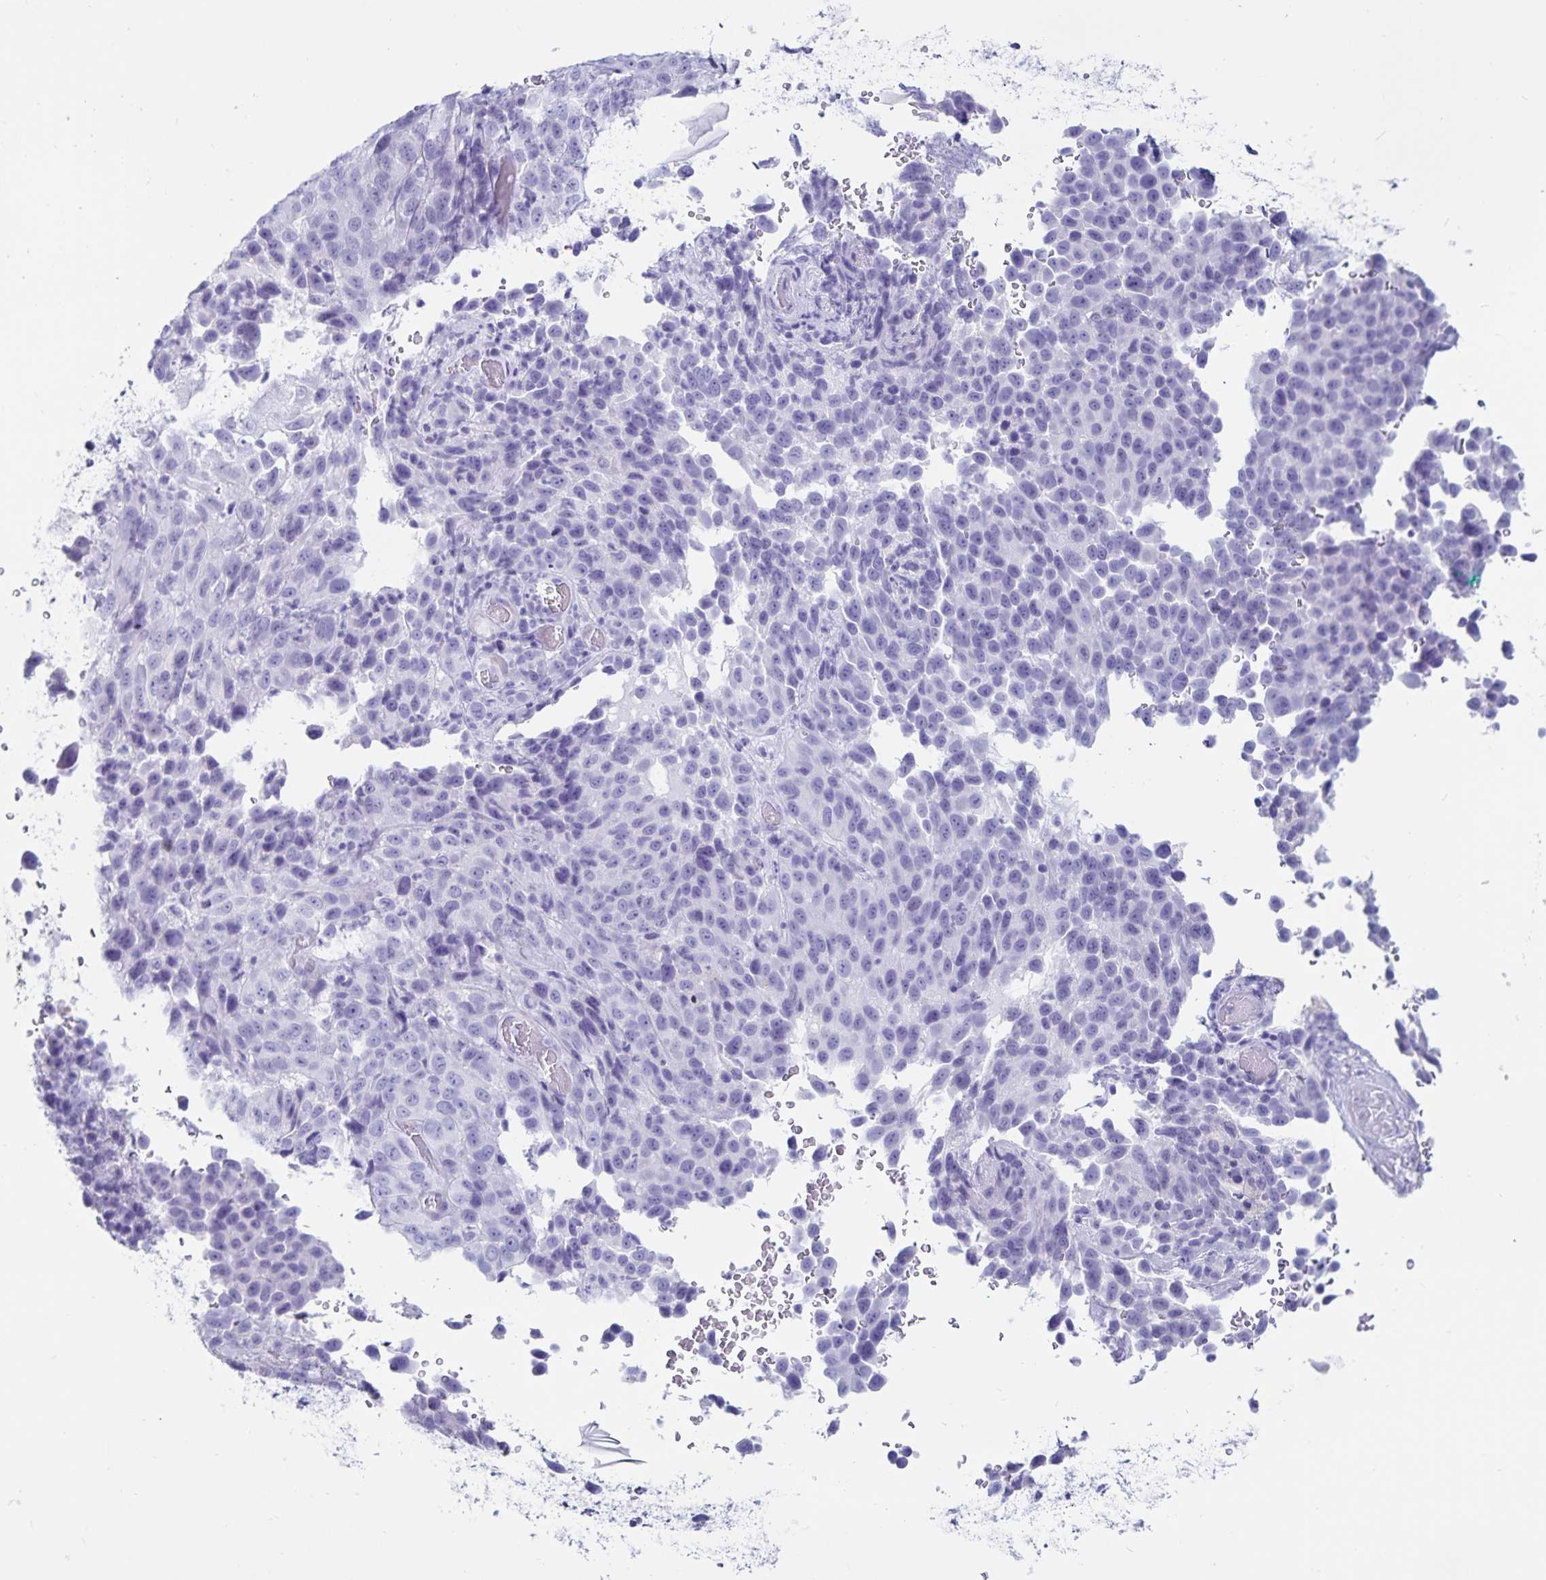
{"staining": {"intensity": "negative", "quantity": "none", "location": "none"}, "tissue": "melanoma", "cell_type": "Tumor cells", "image_type": "cancer", "snomed": [{"axis": "morphology", "description": "Malignant melanoma, NOS"}, {"axis": "topography", "description": "Skin"}], "caption": "Immunohistochemistry of malignant melanoma reveals no staining in tumor cells. The staining was performed using DAB (3,3'-diaminobenzidine) to visualize the protein expression in brown, while the nuclei were stained in blue with hematoxylin (Magnification: 20x).", "gene": "GPR137", "patient": {"sex": "male", "age": 85}}